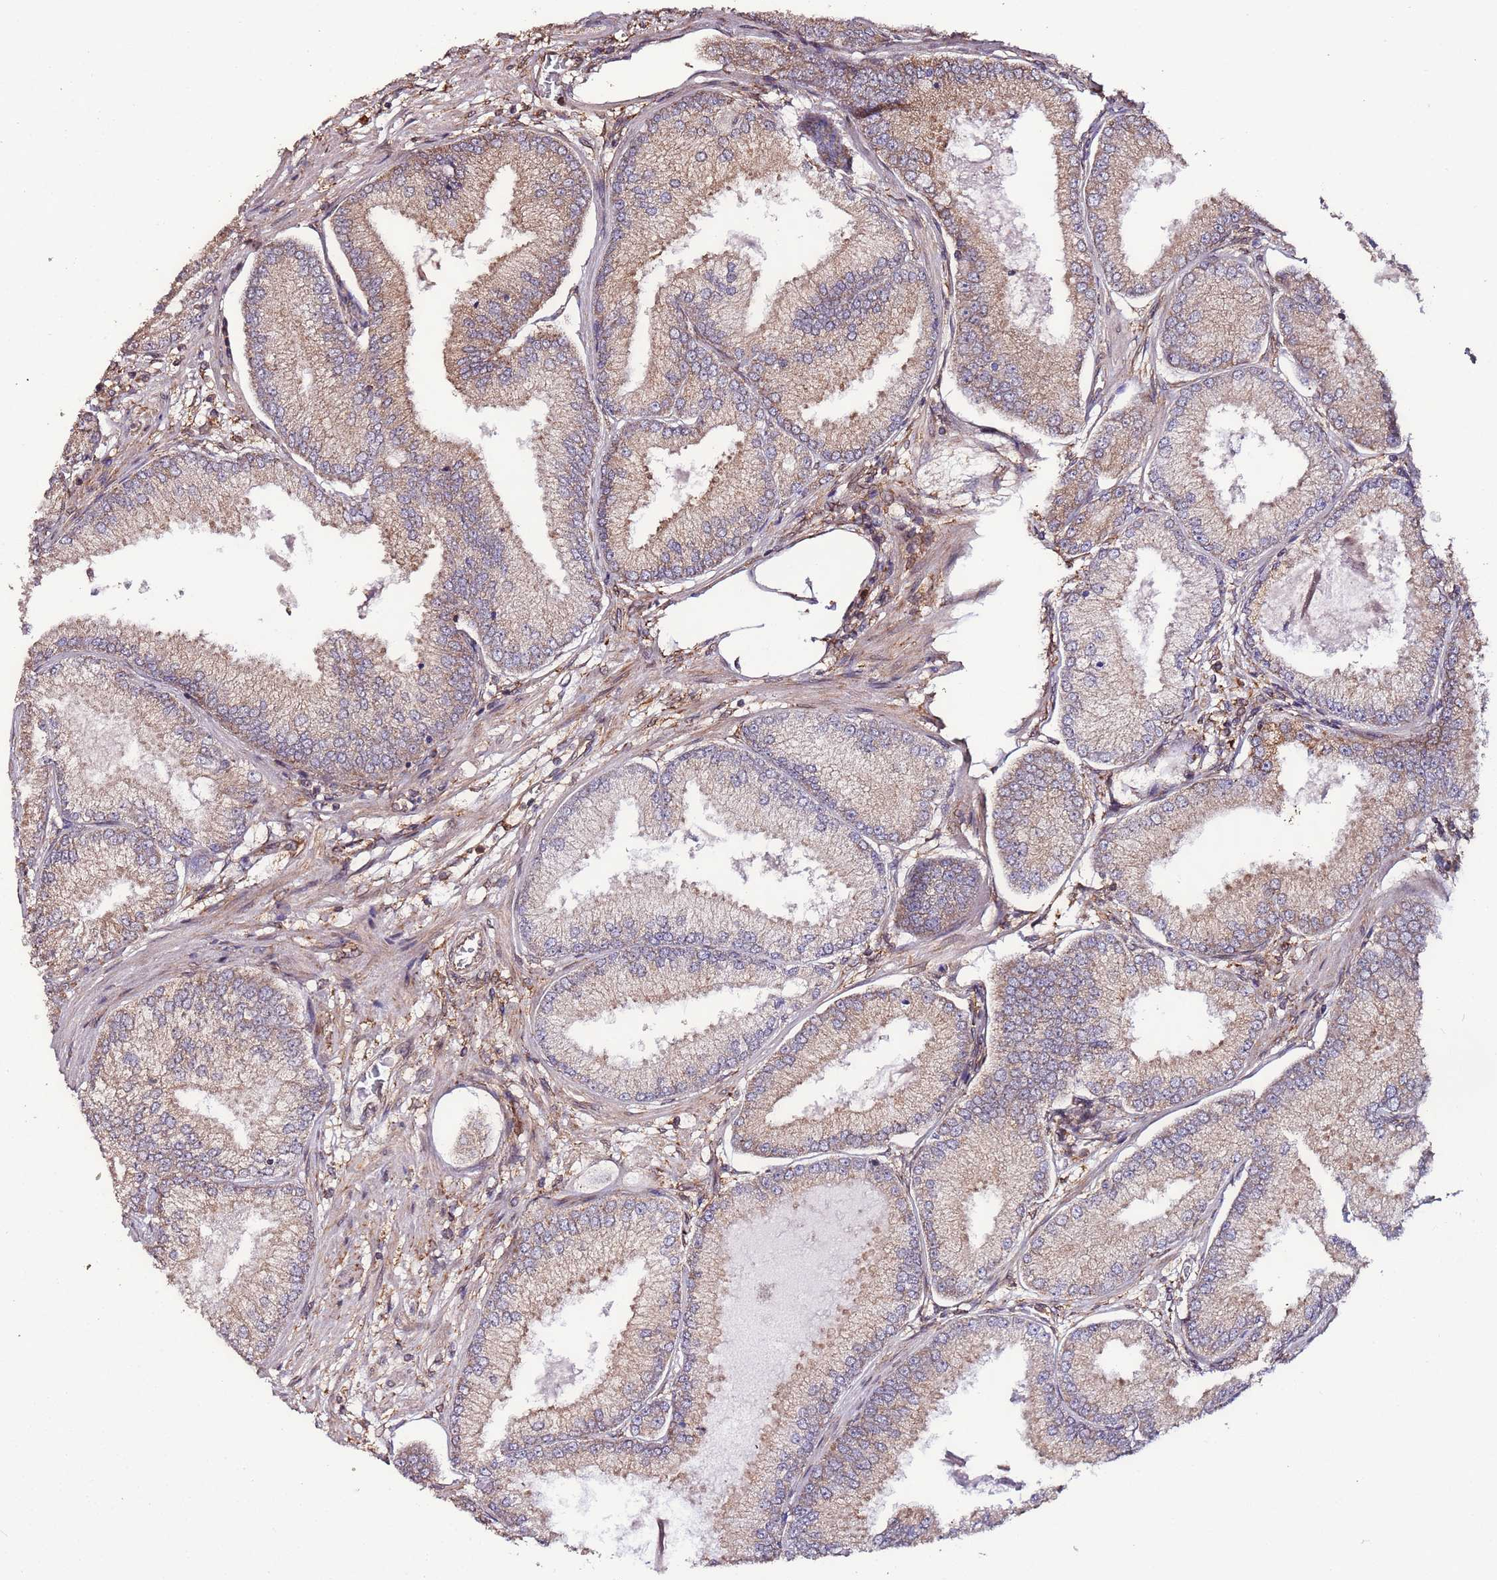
{"staining": {"intensity": "weak", "quantity": "25%-75%", "location": "cytoplasmic/membranous"}, "tissue": "prostate cancer", "cell_type": "Tumor cells", "image_type": "cancer", "snomed": [{"axis": "morphology", "description": "Adenocarcinoma, High grade"}, {"axis": "topography", "description": "Prostate"}], "caption": "Protein expression analysis of human prostate cancer reveals weak cytoplasmic/membranous staining in approximately 25%-75% of tumor cells.", "gene": "SLC41A3", "patient": {"sex": "male", "age": 71}}